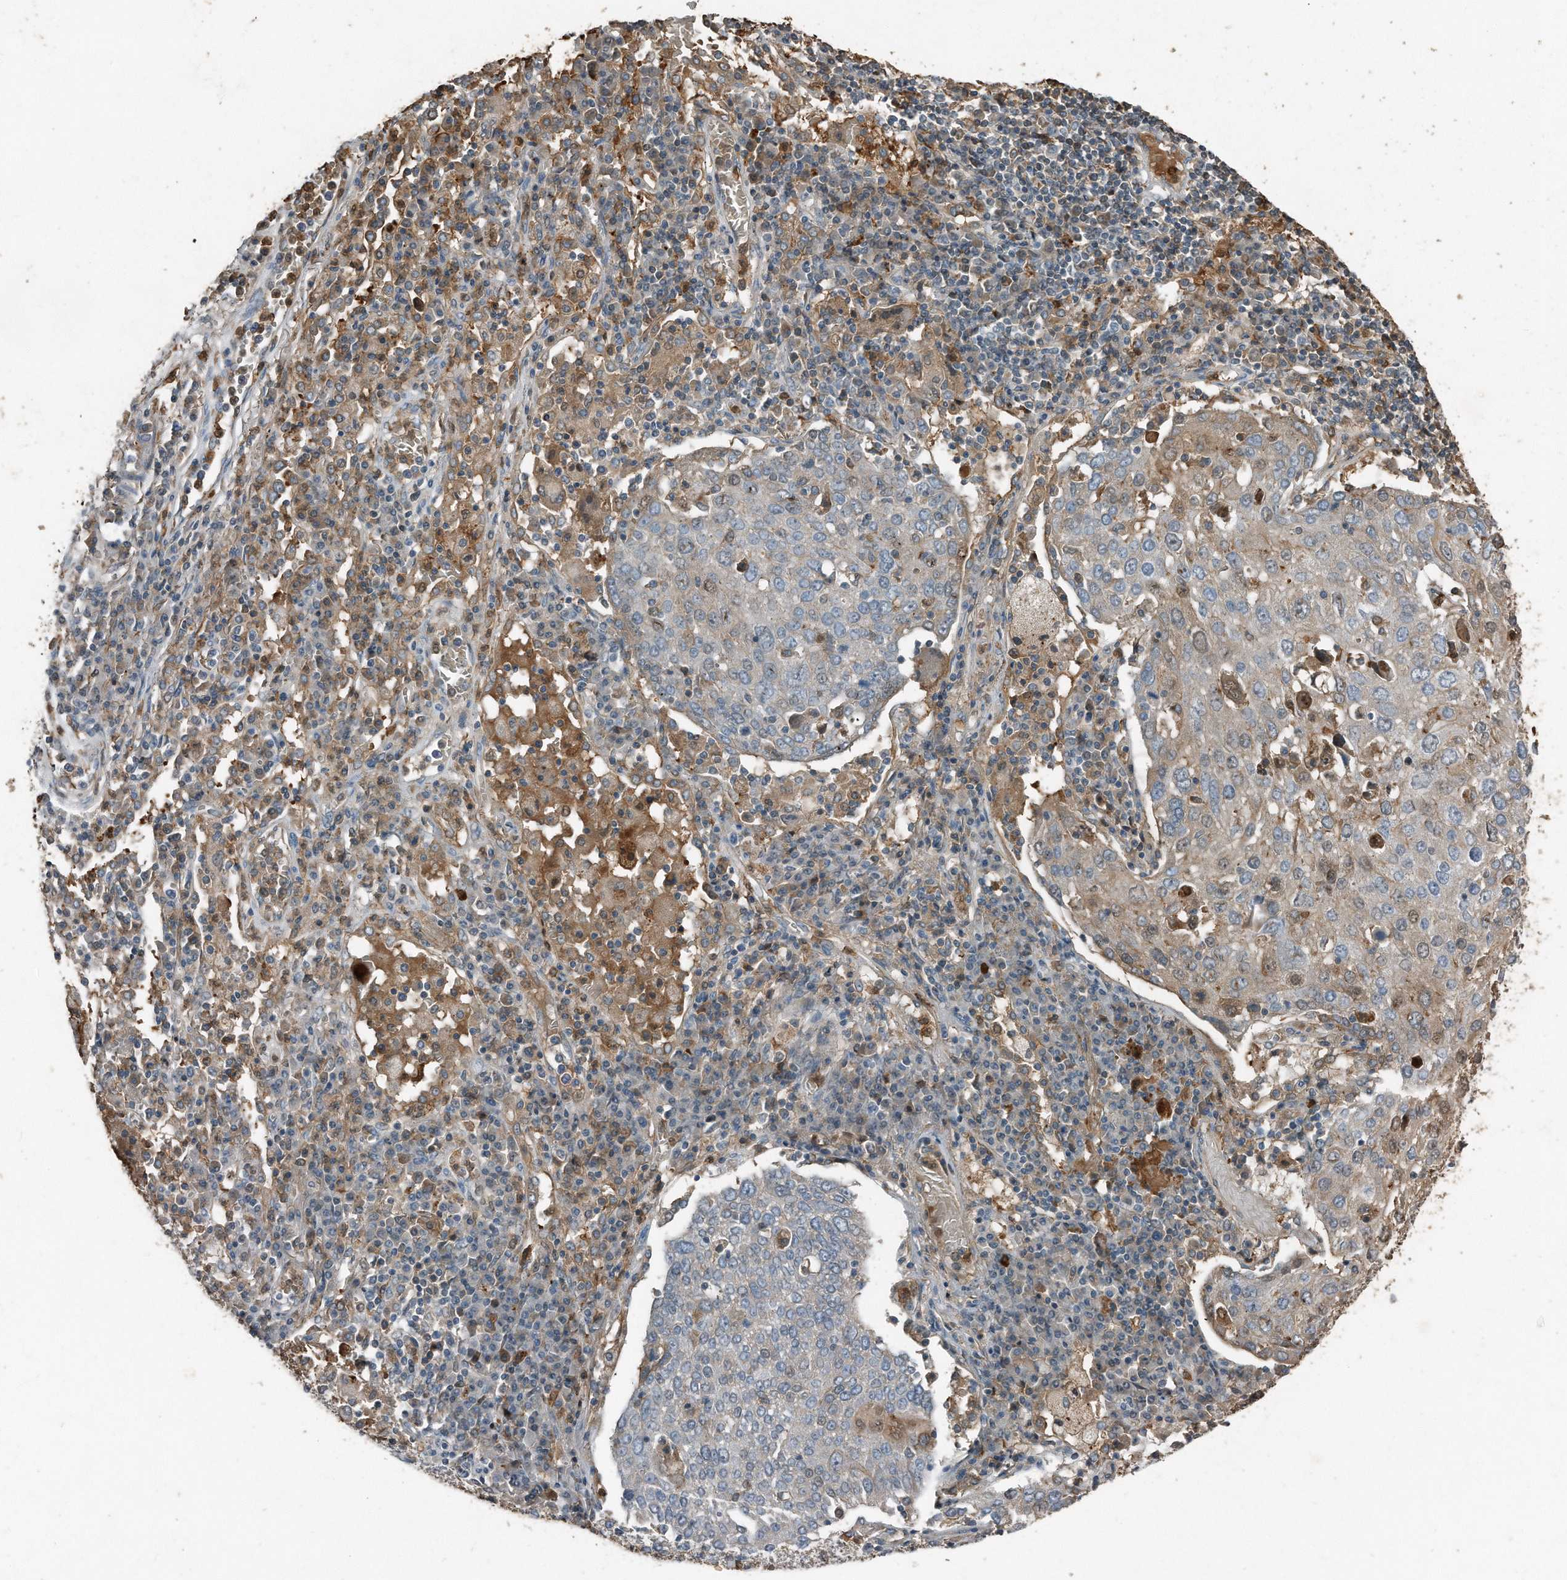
{"staining": {"intensity": "weak", "quantity": "<25%", "location": "cytoplasmic/membranous"}, "tissue": "lung cancer", "cell_type": "Tumor cells", "image_type": "cancer", "snomed": [{"axis": "morphology", "description": "Squamous cell carcinoma, NOS"}, {"axis": "topography", "description": "Lung"}], "caption": "Image shows no protein positivity in tumor cells of squamous cell carcinoma (lung) tissue.", "gene": "C9", "patient": {"sex": "male", "age": 65}}